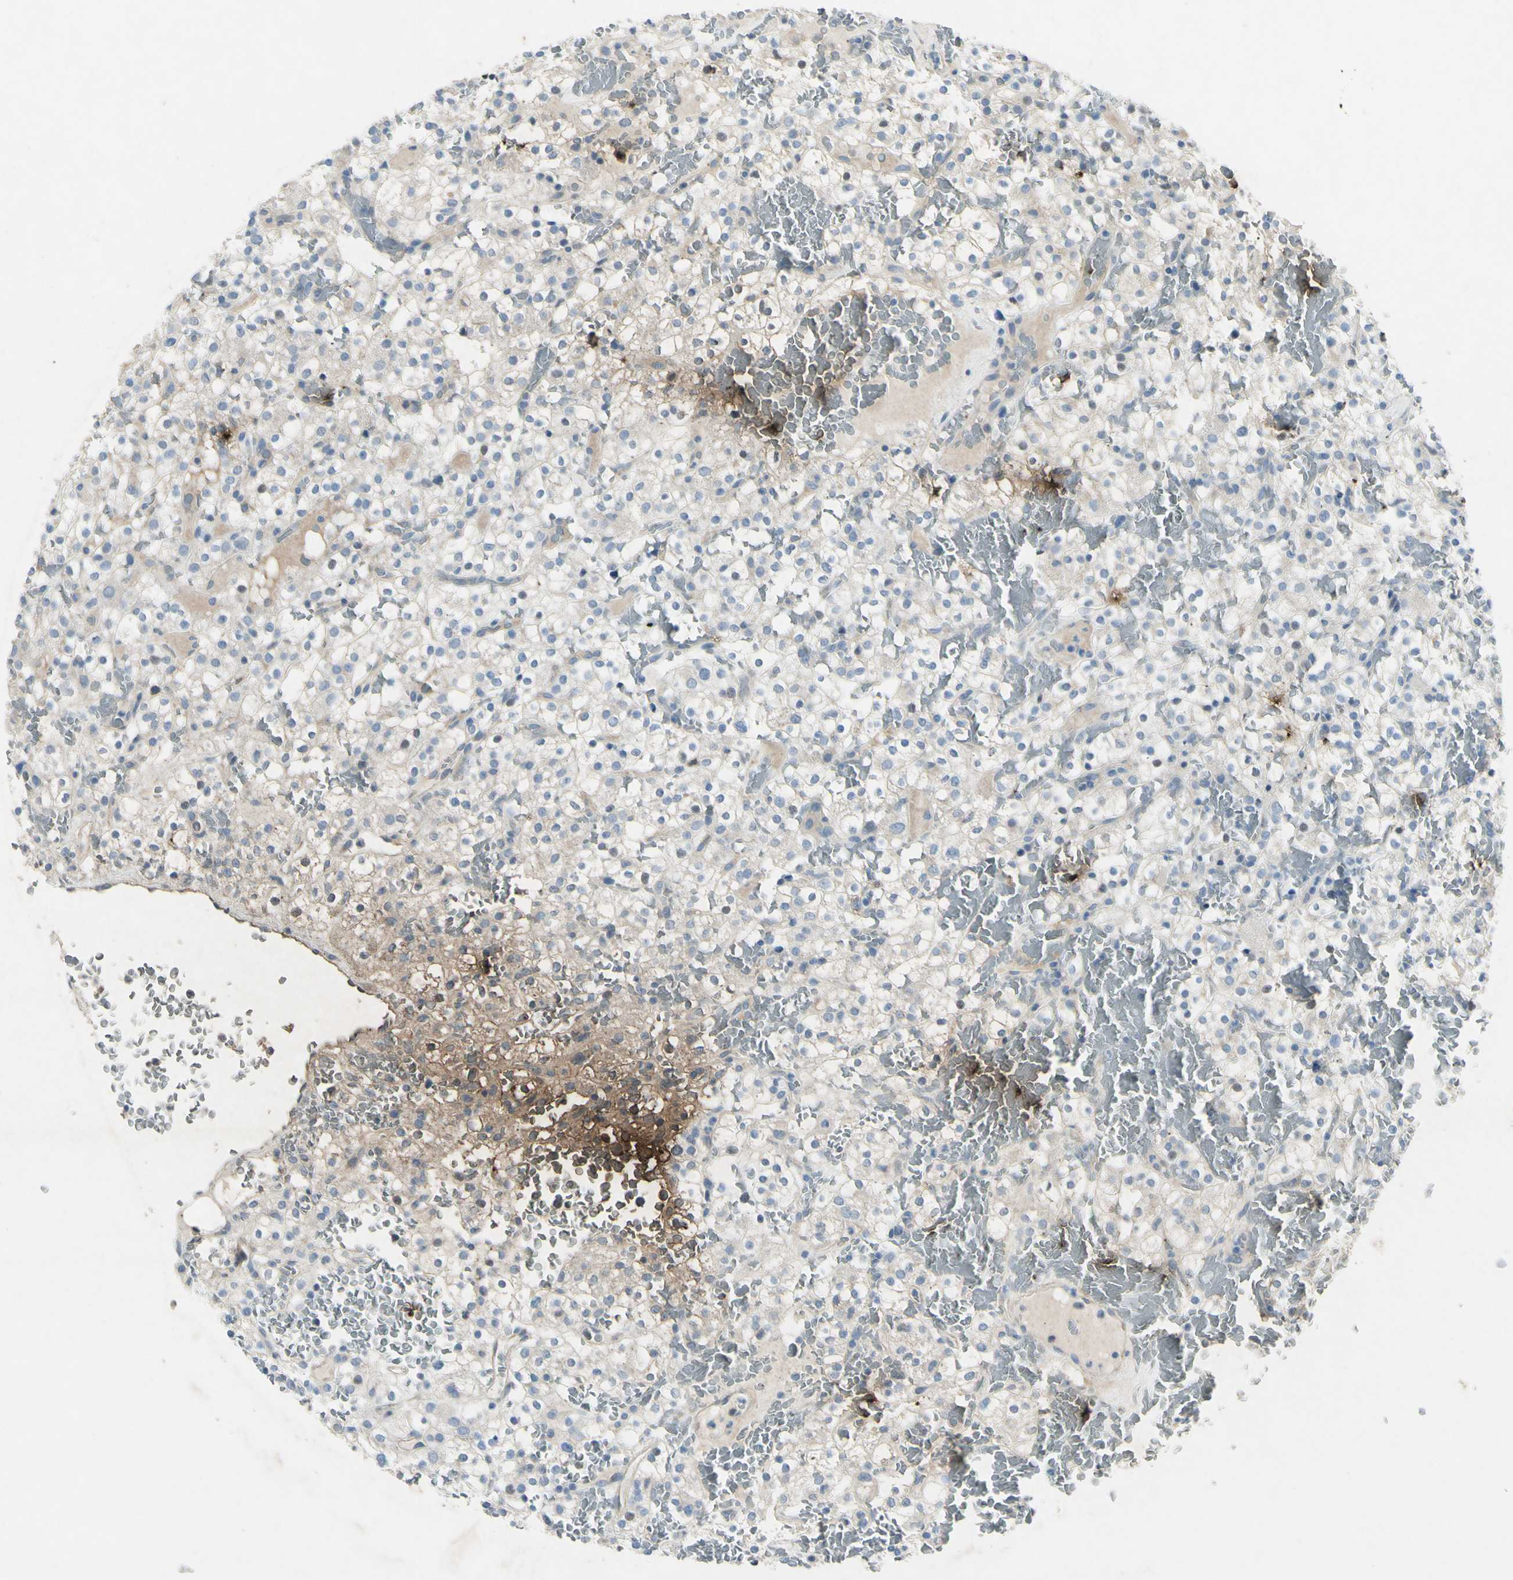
{"staining": {"intensity": "negative", "quantity": "none", "location": "none"}, "tissue": "renal cancer", "cell_type": "Tumor cells", "image_type": "cancer", "snomed": [{"axis": "morphology", "description": "Normal tissue, NOS"}, {"axis": "morphology", "description": "Adenocarcinoma, NOS"}, {"axis": "topography", "description": "Kidney"}], "caption": "DAB (3,3'-diaminobenzidine) immunohistochemical staining of renal adenocarcinoma reveals no significant positivity in tumor cells.", "gene": "SNAP91", "patient": {"sex": "female", "age": 72}}